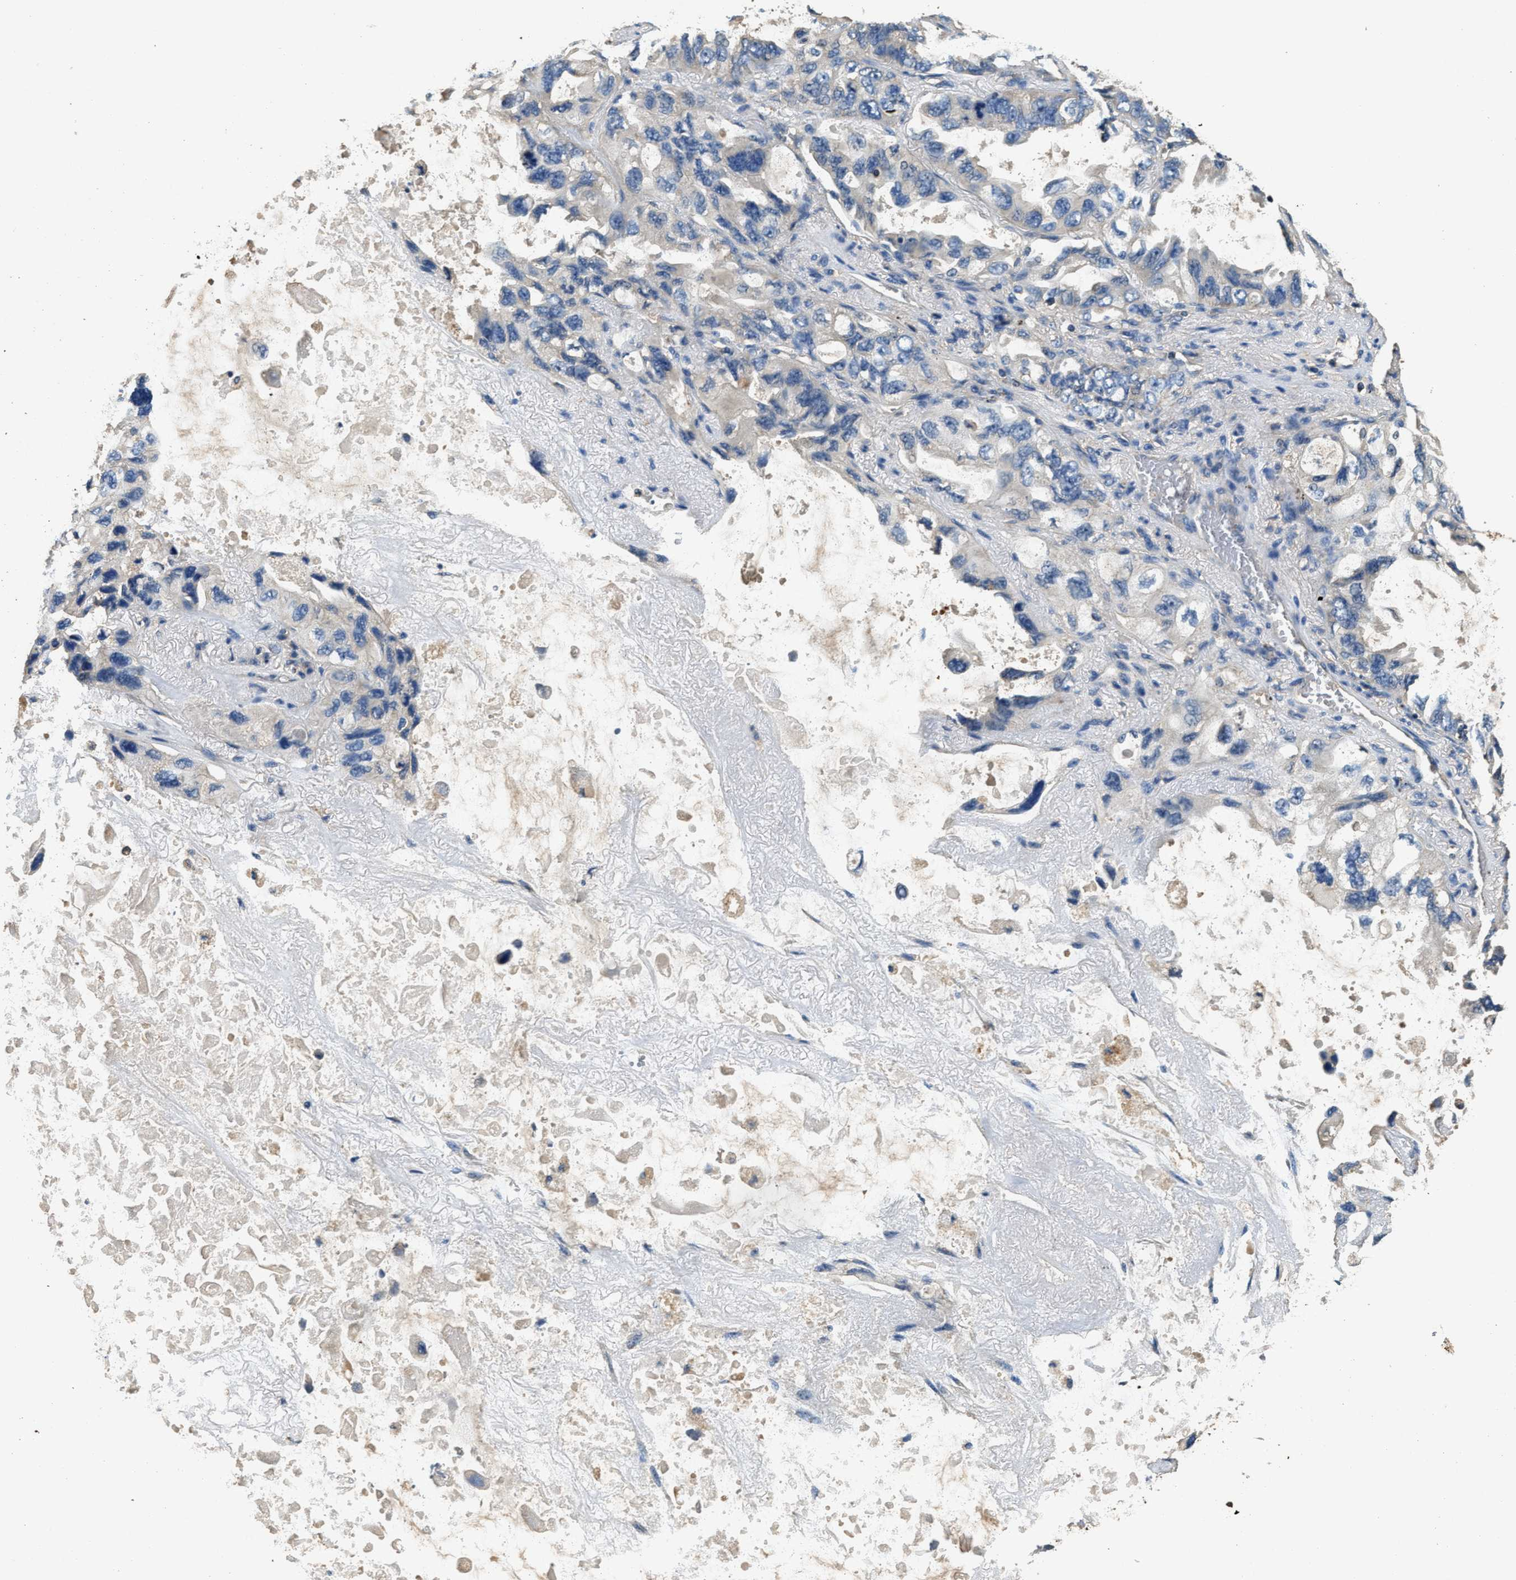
{"staining": {"intensity": "negative", "quantity": "none", "location": "none"}, "tissue": "lung cancer", "cell_type": "Tumor cells", "image_type": "cancer", "snomed": [{"axis": "morphology", "description": "Squamous cell carcinoma, NOS"}, {"axis": "topography", "description": "Lung"}], "caption": "DAB immunohistochemical staining of human lung cancer shows no significant expression in tumor cells.", "gene": "BLOC1S1", "patient": {"sex": "female", "age": 73}}